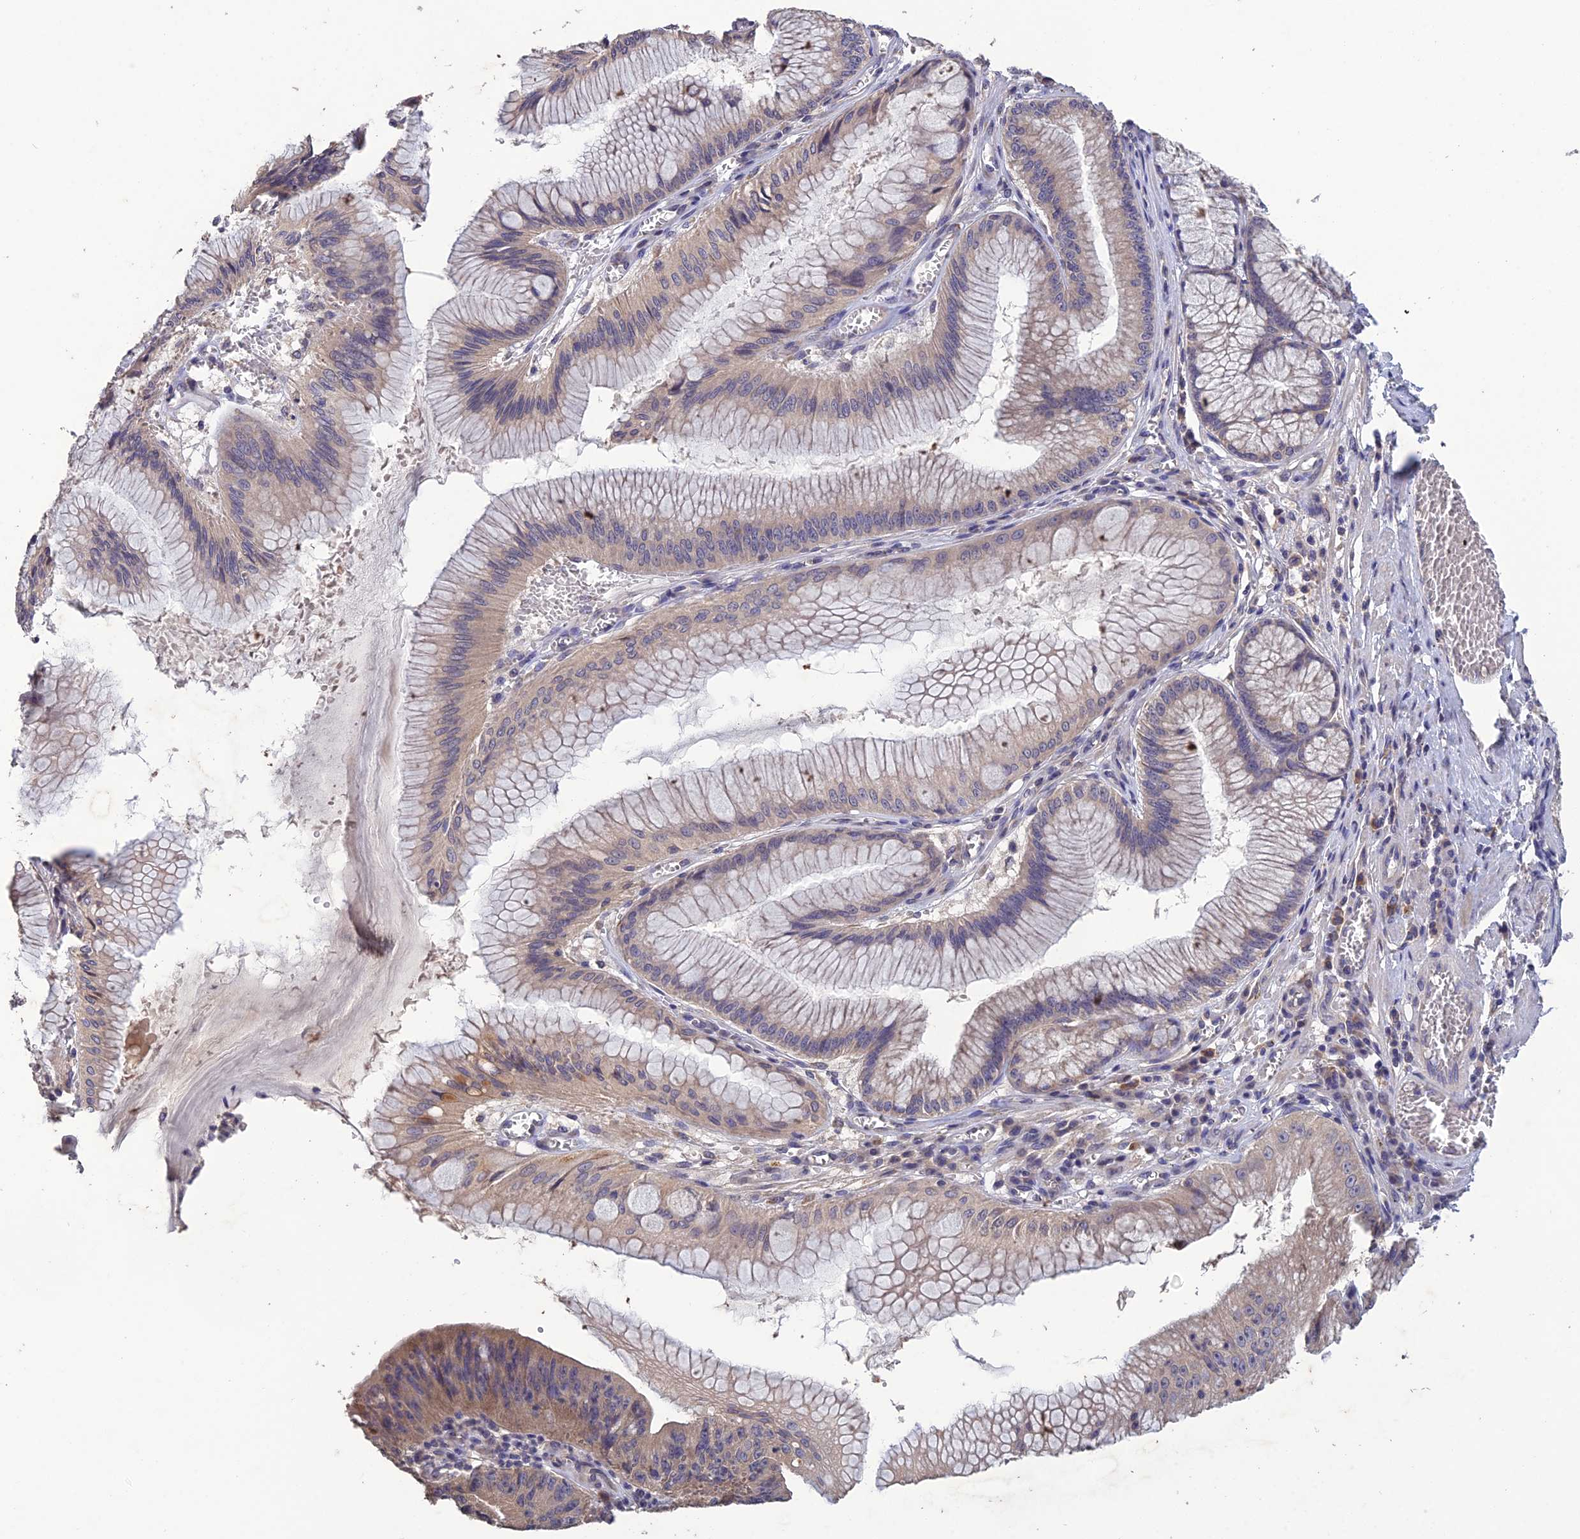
{"staining": {"intensity": "moderate", "quantity": "25%-75%", "location": "cytoplasmic/membranous"}, "tissue": "stomach cancer", "cell_type": "Tumor cells", "image_type": "cancer", "snomed": [{"axis": "morphology", "description": "Adenocarcinoma, NOS"}, {"axis": "topography", "description": "Stomach"}], "caption": "Protein expression analysis of human stomach adenocarcinoma reveals moderate cytoplasmic/membranous expression in about 25%-75% of tumor cells.", "gene": "SLC39A13", "patient": {"sex": "male", "age": 59}}